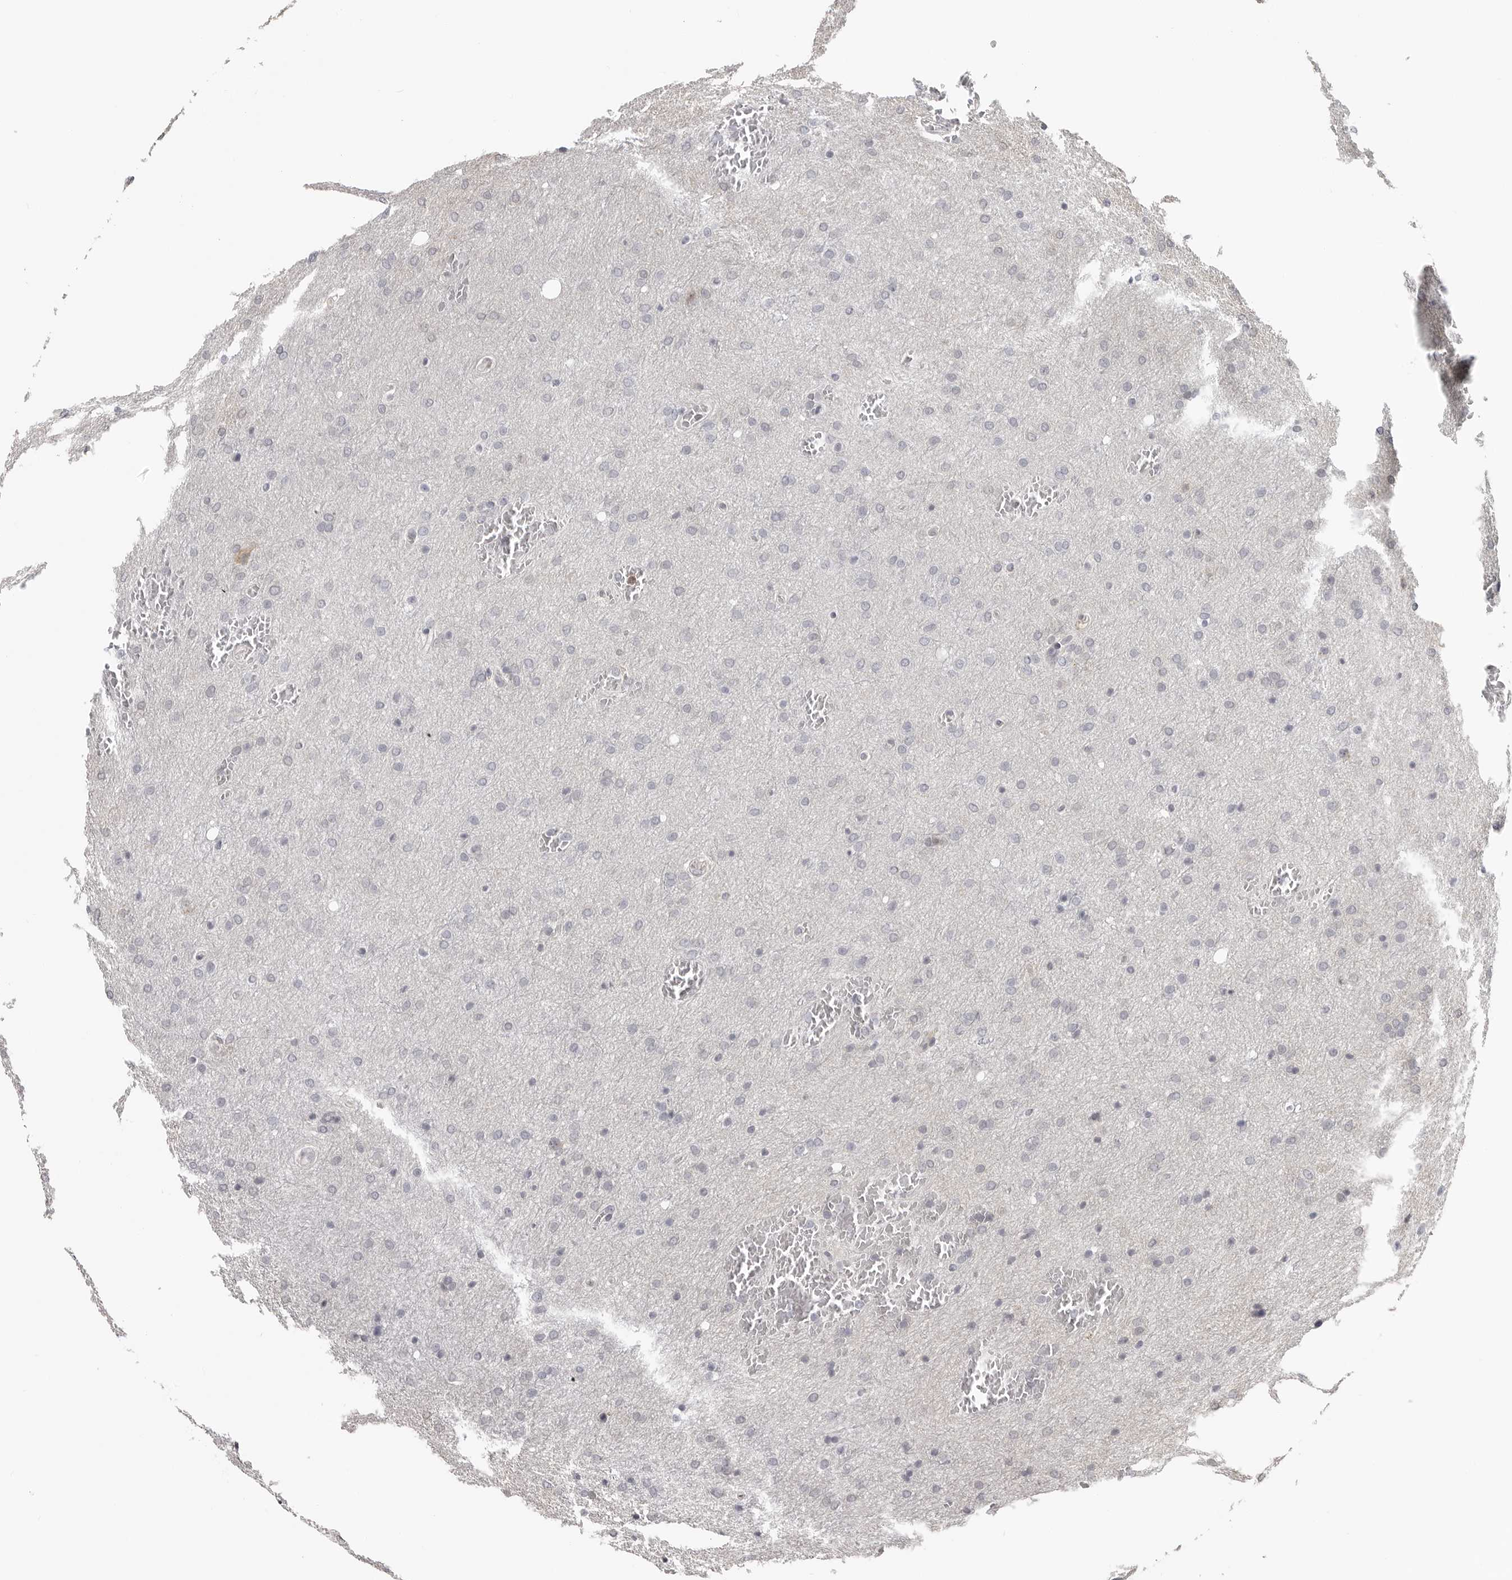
{"staining": {"intensity": "negative", "quantity": "none", "location": "none"}, "tissue": "glioma", "cell_type": "Tumor cells", "image_type": "cancer", "snomed": [{"axis": "morphology", "description": "Glioma, malignant, Low grade"}, {"axis": "topography", "description": "Brain"}], "caption": "An immunohistochemistry (IHC) photomicrograph of glioma is shown. There is no staining in tumor cells of glioma.", "gene": "IDO1", "patient": {"sex": "female", "age": 37}}